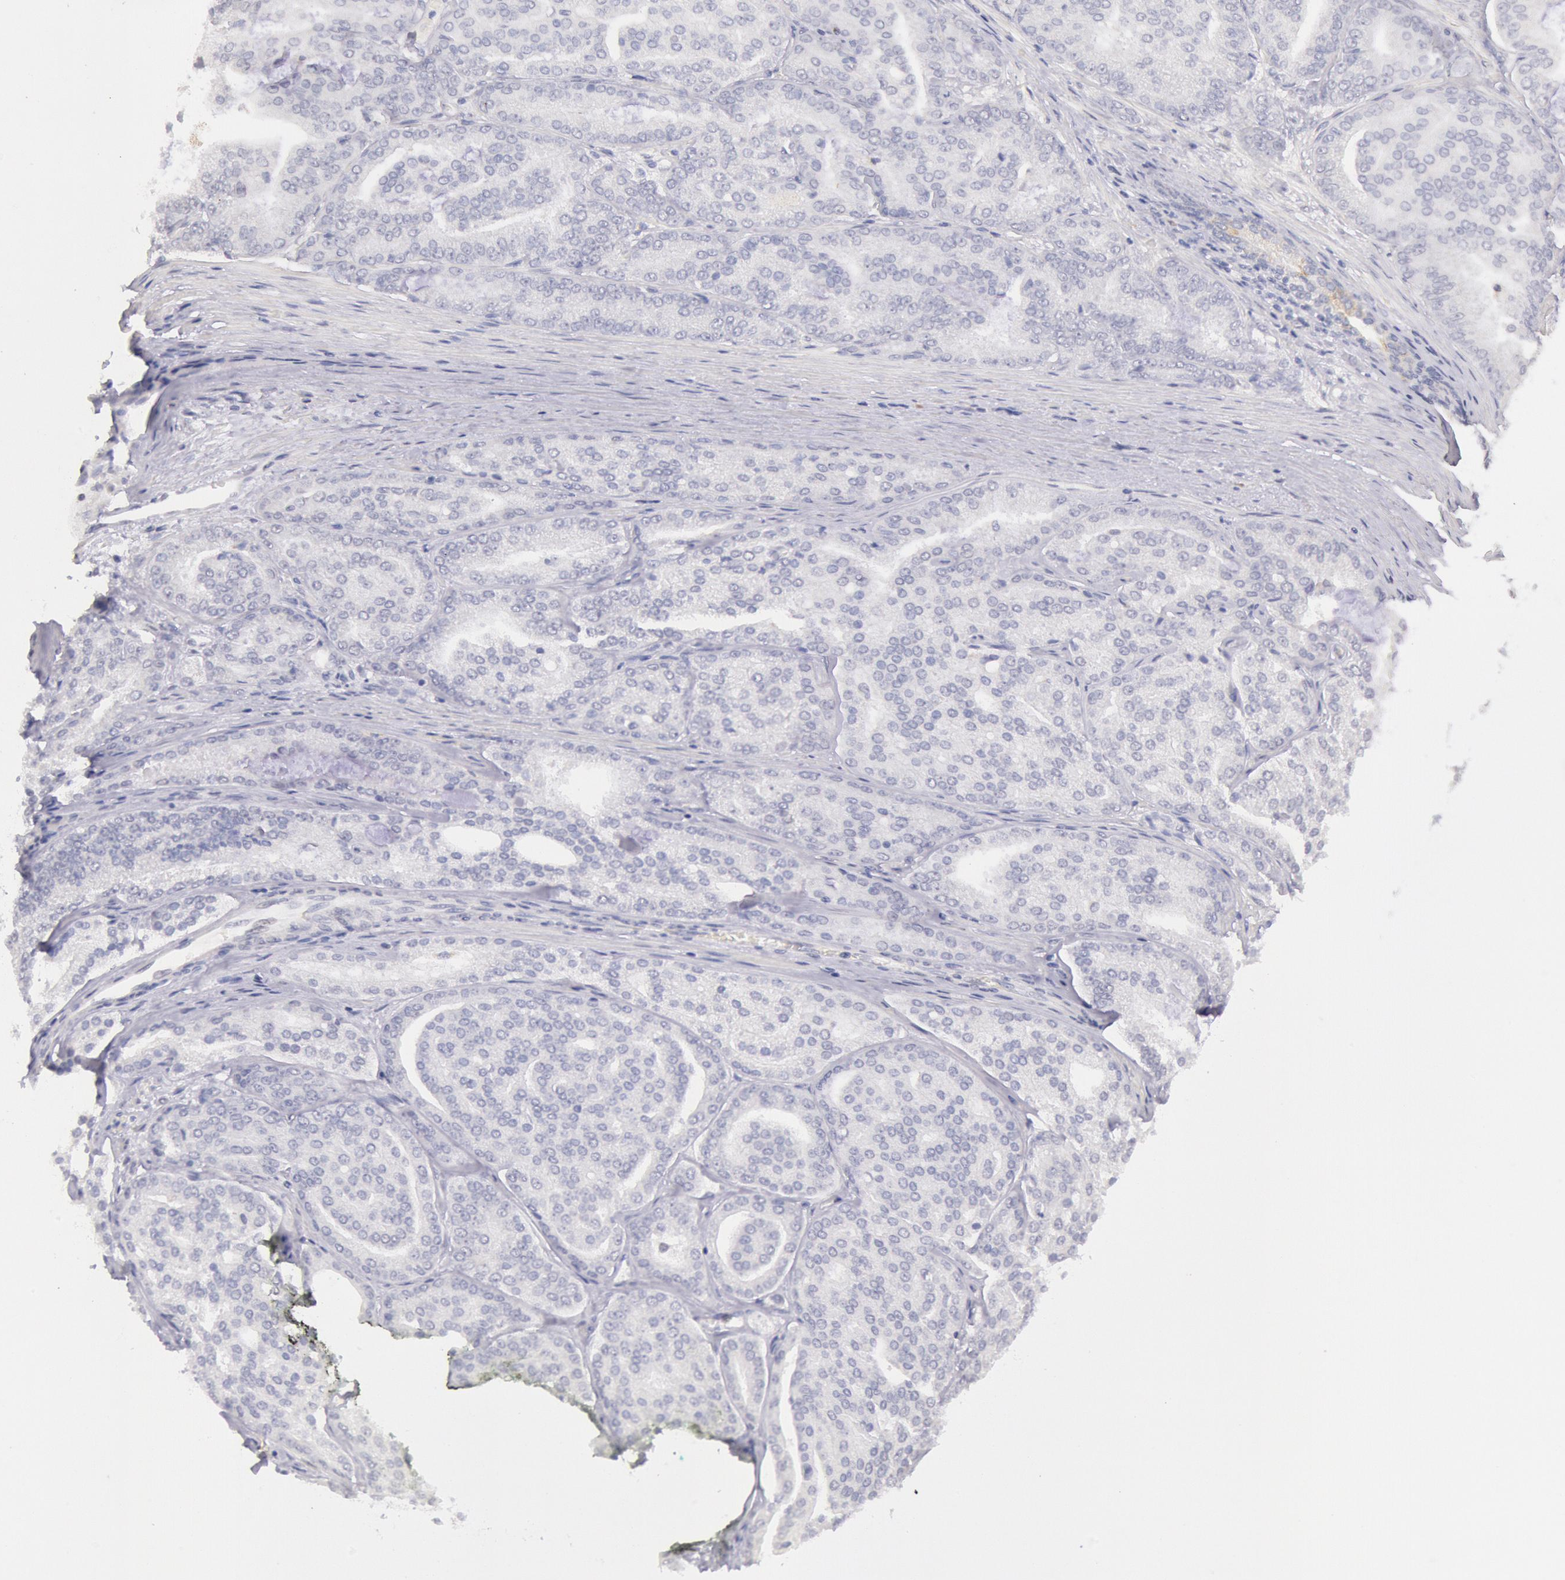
{"staining": {"intensity": "negative", "quantity": "none", "location": "none"}, "tissue": "prostate cancer", "cell_type": "Tumor cells", "image_type": "cancer", "snomed": [{"axis": "morphology", "description": "Adenocarcinoma, High grade"}, {"axis": "topography", "description": "Prostate"}], "caption": "This is a photomicrograph of IHC staining of prostate adenocarcinoma (high-grade), which shows no positivity in tumor cells.", "gene": "FRMD6", "patient": {"sex": "male", "age": 64}}